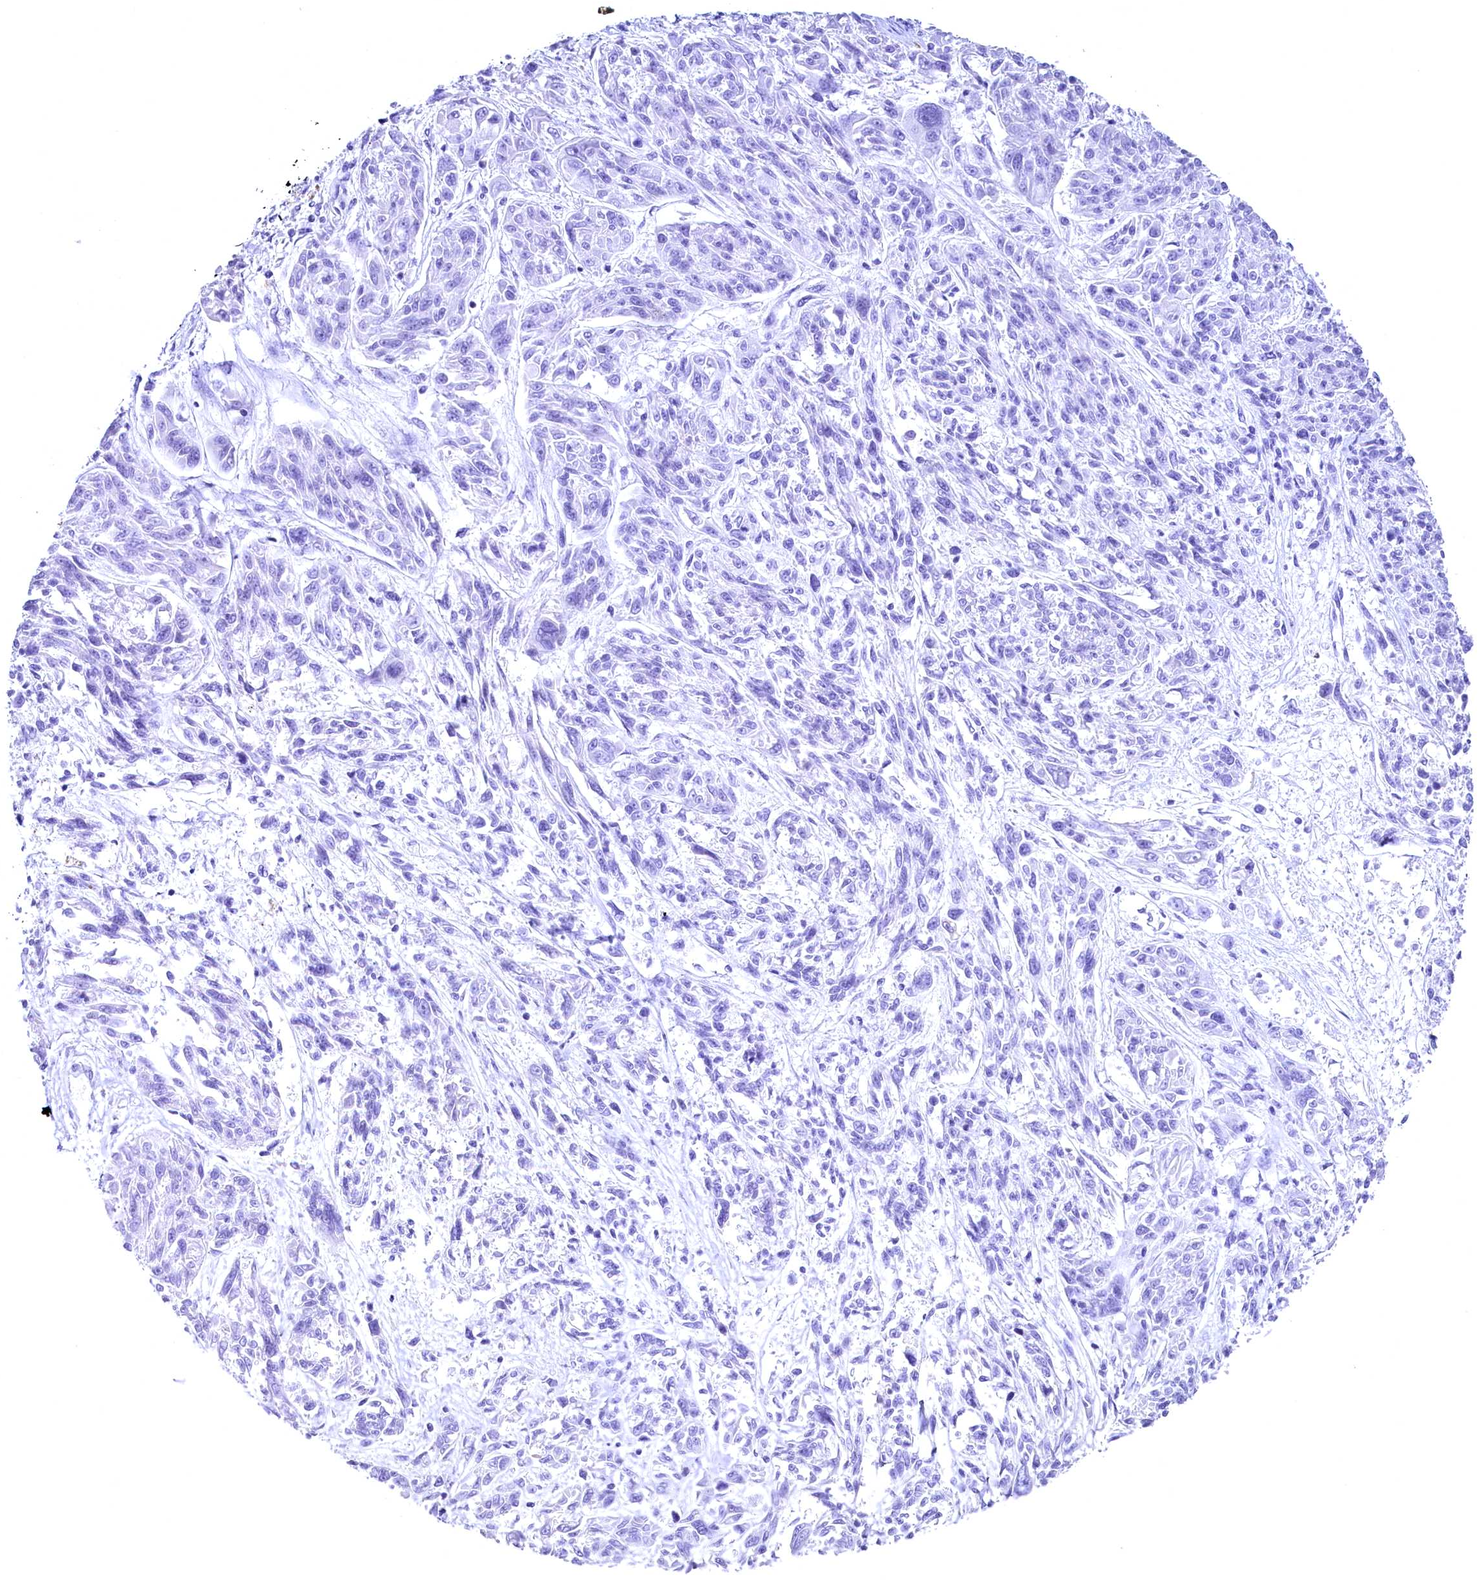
{"staining": {"intensity": "negative", "quantity": "none", "location": "none"}, "tissue": "melanoma", "cell_type": "Tumor cells", "image_type": "cancer", "snomed": [{"axis": "morphology", "description": "Malignant melanoma, NOS"}, {"axis": "topography", "description": "Skin"}], "caption": "There is no significant positivity in tumor cells of melanoma.", "gene": "SKIDA1", "patient": {"sex": "male", "age": 53}}